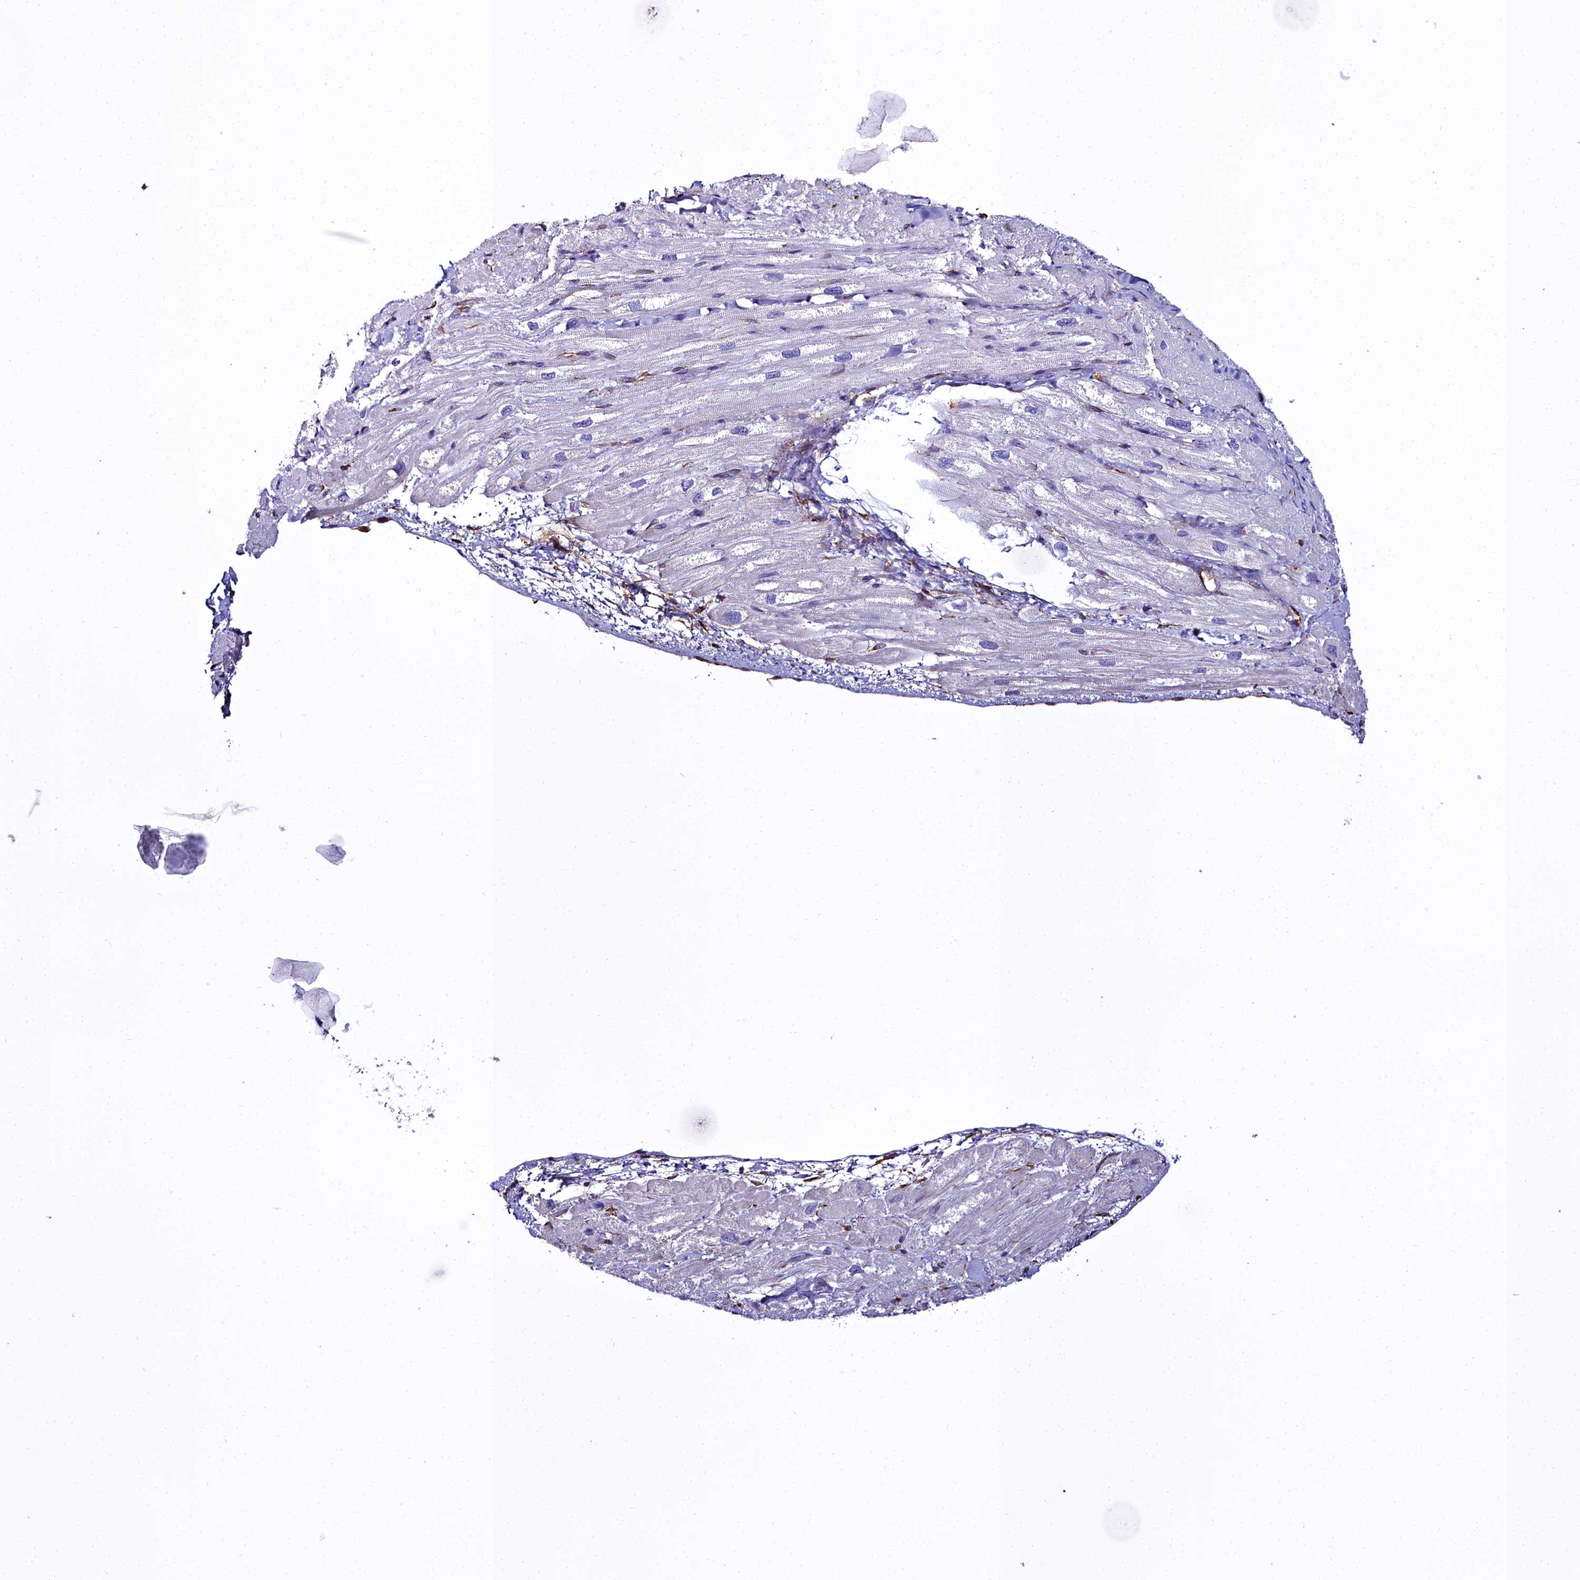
{"staining": {"intensity": "negative", "quantity": "none", "location": "none"}, "tissue": "heart muscle", "cell_type": "Cardiomyocytes", "image_type": "normal", "snomed": [{"axis": "morphology", "description": "Normal tissue, NOS"}, {"axis": "topography", "description": "Heart"}], "caption": "Immunohistochemical staining of normal human heart muscle reveals no significant staining in cardiomyocytes.", "gene": "TXNDC5", "patient": {"sex": "male", "age": 65}}